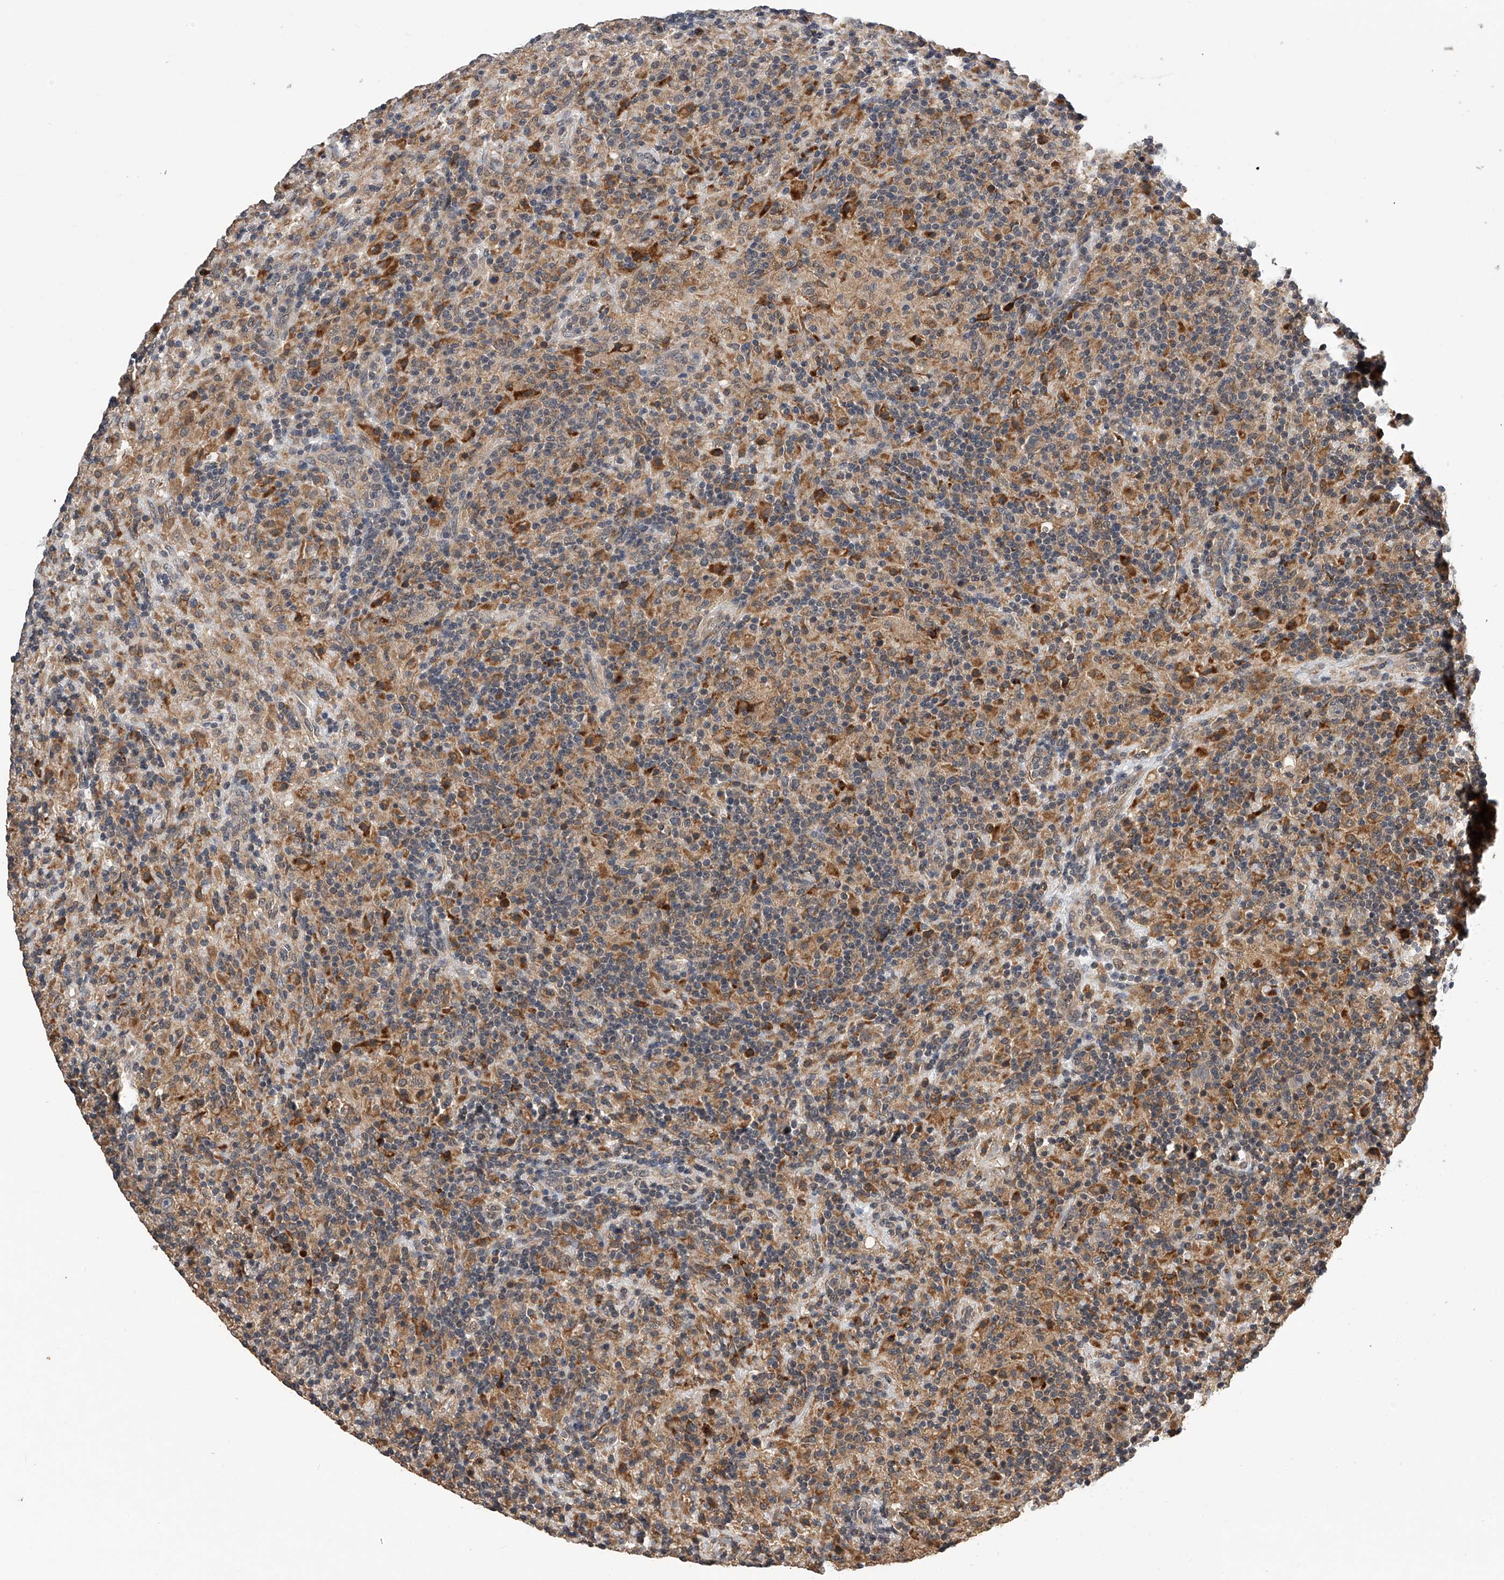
{"staining": {"intensity": "negative", "quantity": "none", "location": "none"}, "tissue": "lymphoma", "cell_type": "Tumor cells", "image_type": "cancer", "snomed": [{"axis": "morphology", "description": "Hodgkin's disease, NOS"}, {"axis": "topography", "description": "Lymph node"}], "caption": "Human Hodgkin's disease stained for a protein using IHC reveals no staining in tumor cells.", "gene": "SPOCK1", "patient": {"sex": "male", "age": 70}}